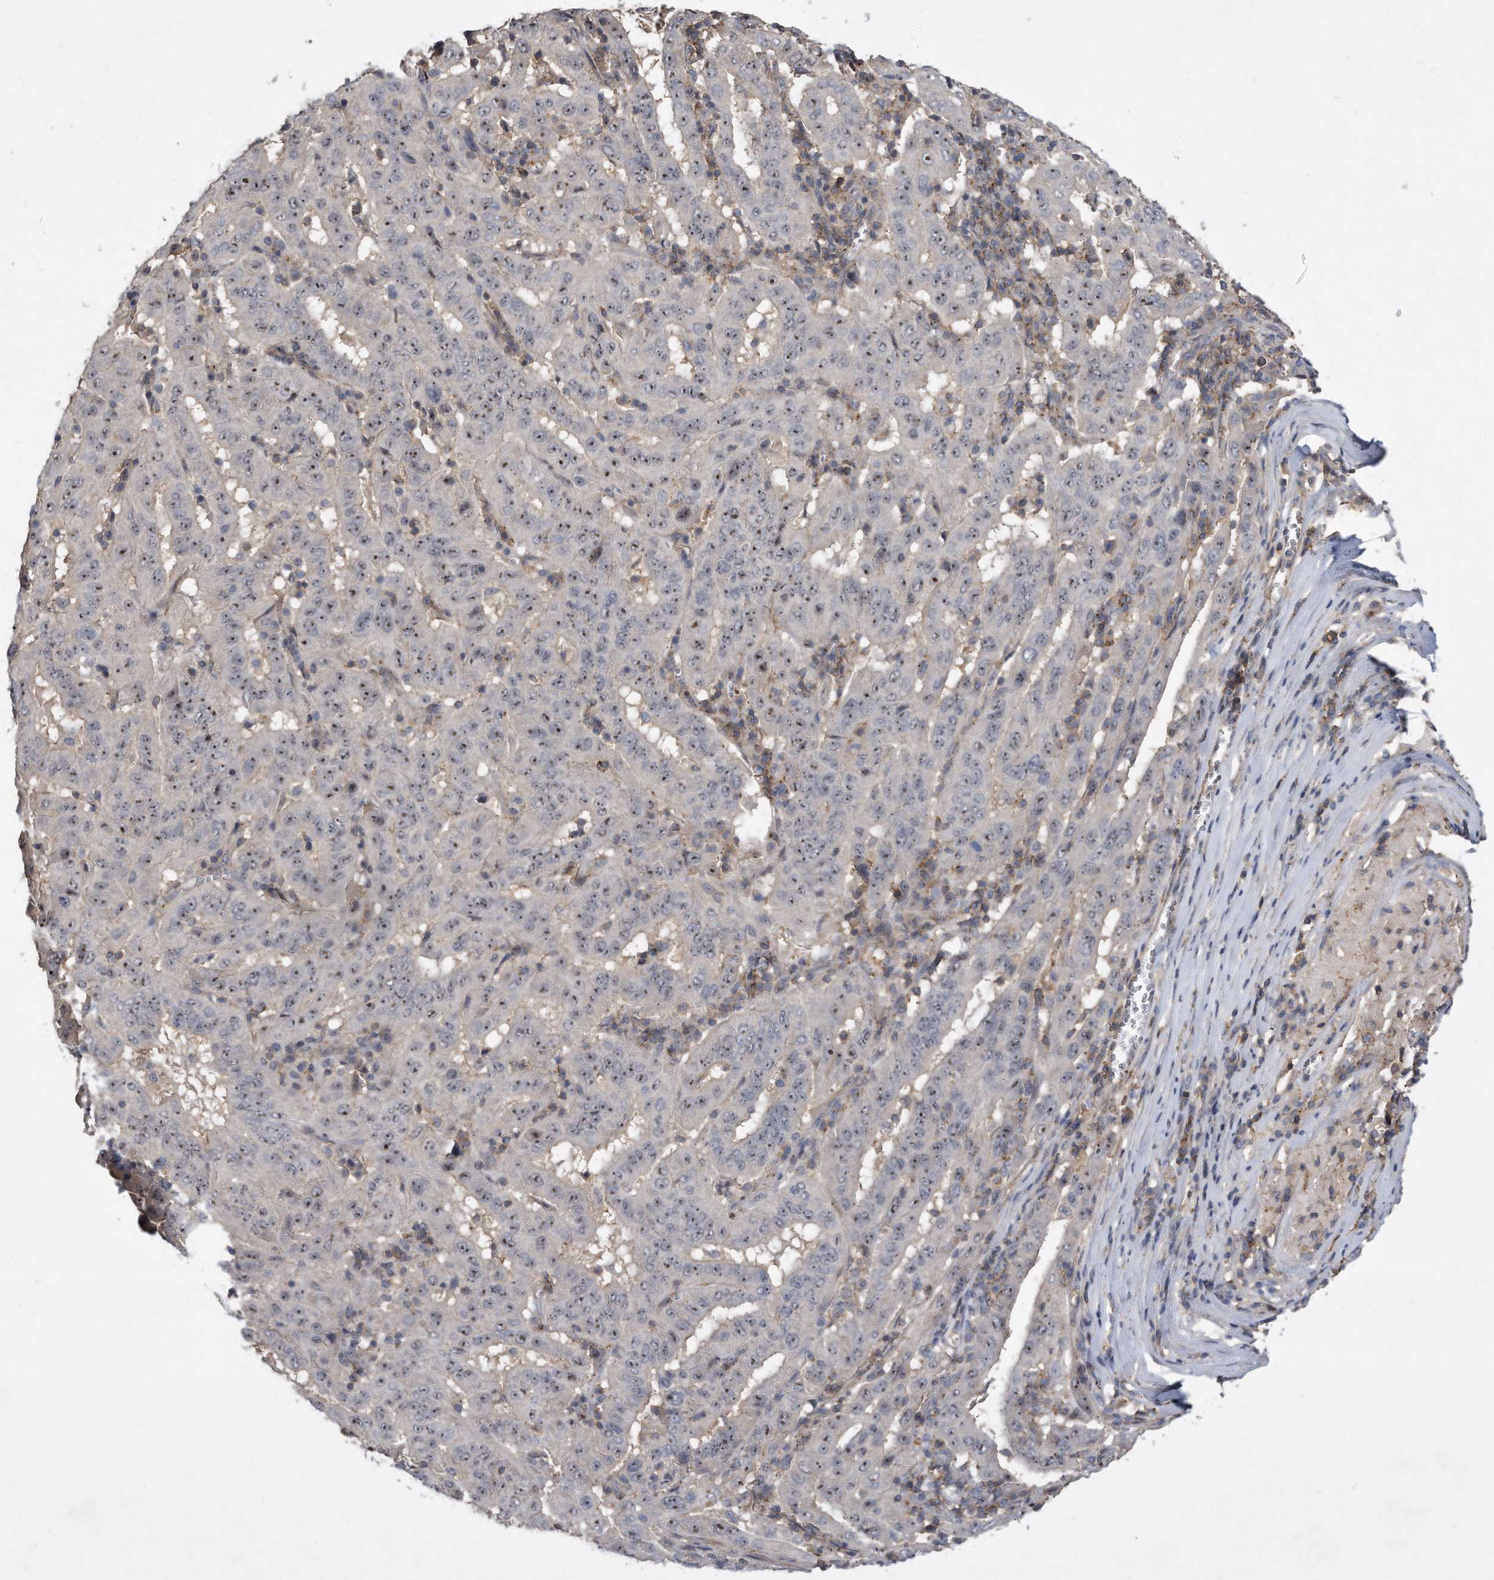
{"staining": {"intensity": "moderate", "quantity": ">75%", "location": "nuclear"}, "tissue": "pancreatic cancer", "cell_type": "Tumor cells", "image_type": "cancer", "snomed": [{"axis": "morphology", "description": "Adenocarcinoma, NOS"}, {"axis": "topography", "description": "Pancreas"}], "caption": "IHC (DAB (3,3'-diaminobenzidine)) staining of human pancreatic cancer (adenocarcinoma) exhibits moderate nuclear protein expression in about >75% of tumor cells.", "gene": "PGBD2", "patient": {"sex": "male", "age": 63}}